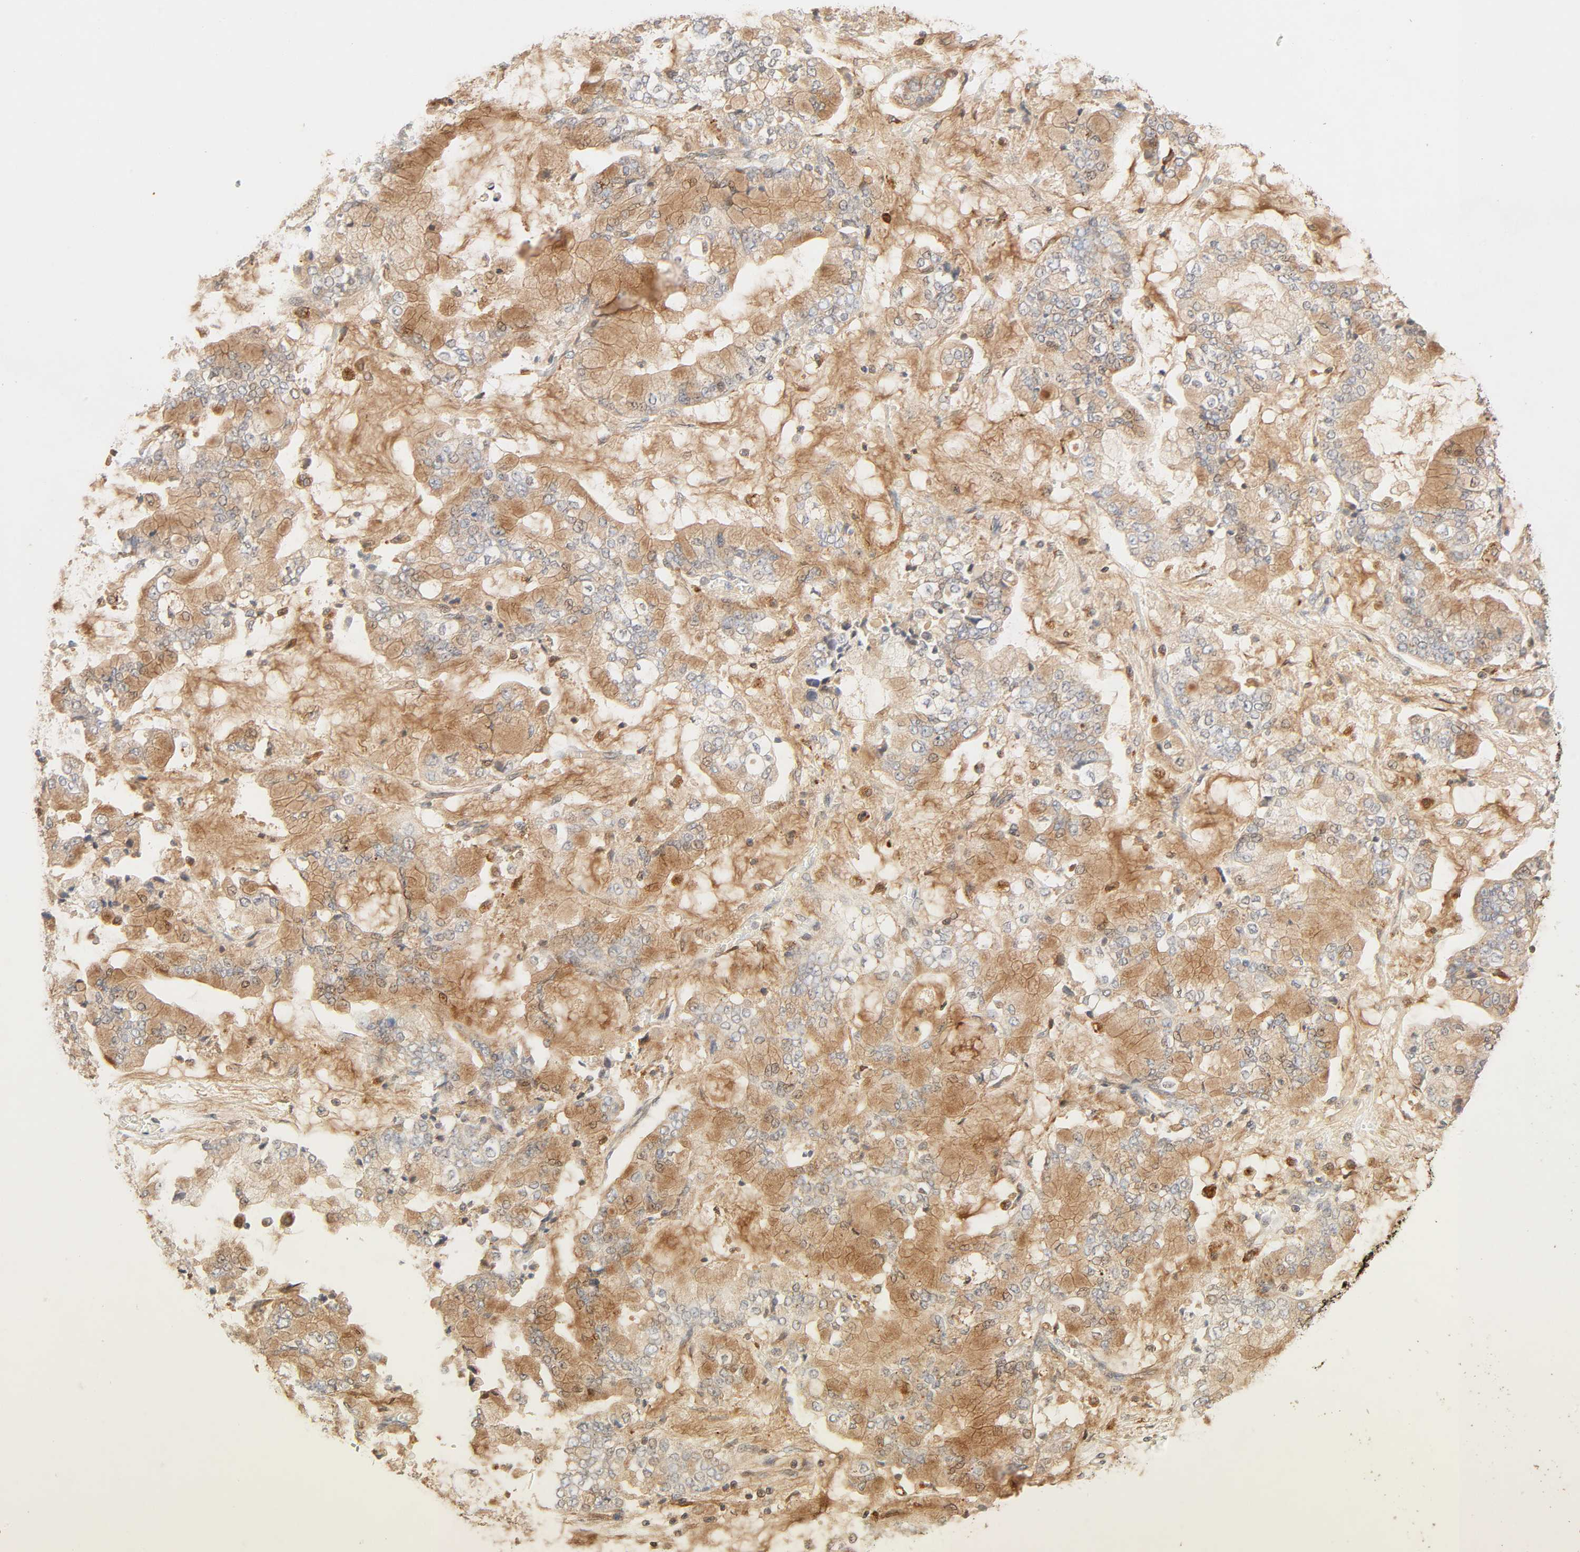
{"staining": {"intensity": "moderate", "quantity": ">75%", "location": "cytoplasmic/membranous"}, "tissue": "stomach cancer", "cell_type": "Tumor cells", "image_type": "cancer", "snomed": [{"axis": "morphology", "description": "Normal tissue, NOS"}, {"axis": "morphology", "description": "Adenocarcinoma, NOS"}, {"axis": "topography", "description": "Stomach, upper"}, {"axis": "topography", "description": "Stomach"}], "caption": "The micrograph demonstrates immunohistochemical staining of stomach cancer (adenocarcinoma). There is moderate cytoplasmic/membranous positivity is appreciated in about >75% of tumor cells.", "gene": "MAPK6", "patient": {"sex": "male", "age": 76}}